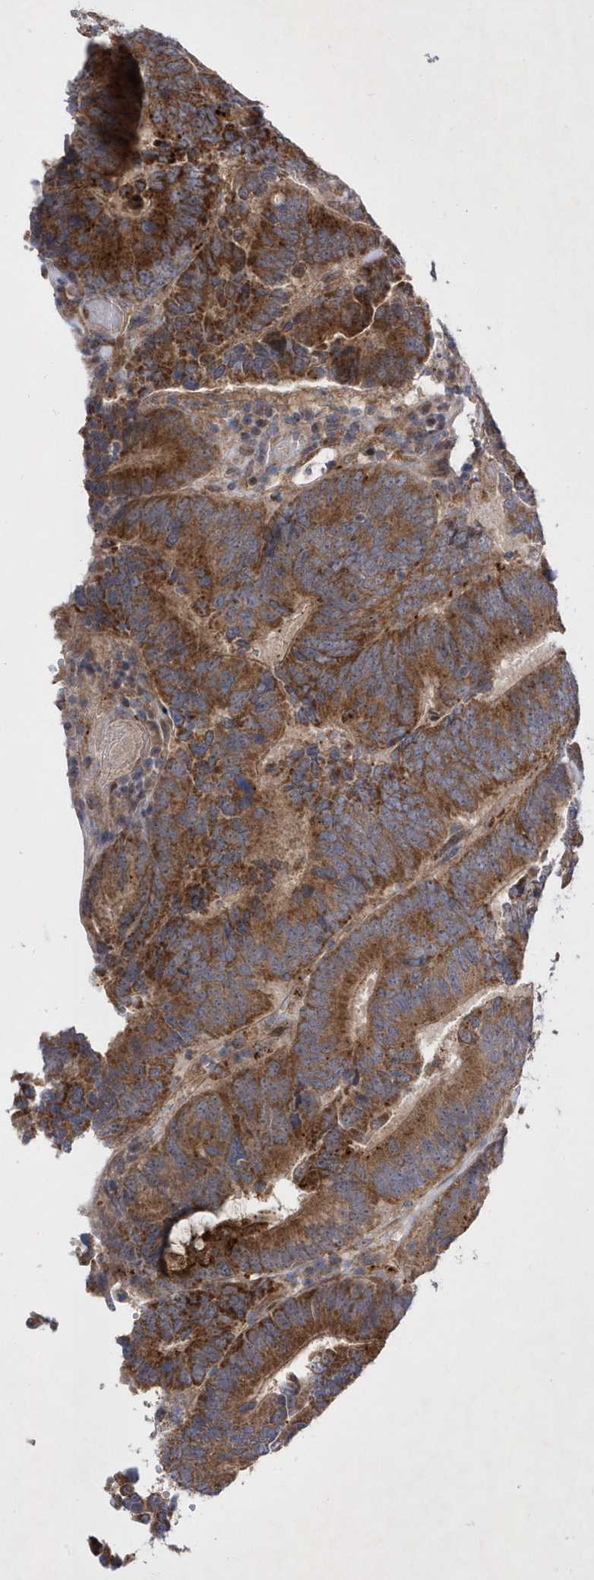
{"staining": {"intensity": "strong", "quantity": ">75%", "location": "cytoplasmic/membranous"}, "tissue": "colorectal cancer", "cell_type": "Tumor cells", "image_type": "cancer", "snomed": [{"axis": "morphology", "description": "Adenocarcinoma, NOS"}, {"axis": "topography", "description": "Colon"}], "caption": "This is a histology image of IHC staining of adenocarcinoma (colorectal), which shows strong positivity in the cytoplasmic/membranous of tumor cells.", "gene": "LONRF2", "patient": {"sex": "female", "age": 78}}